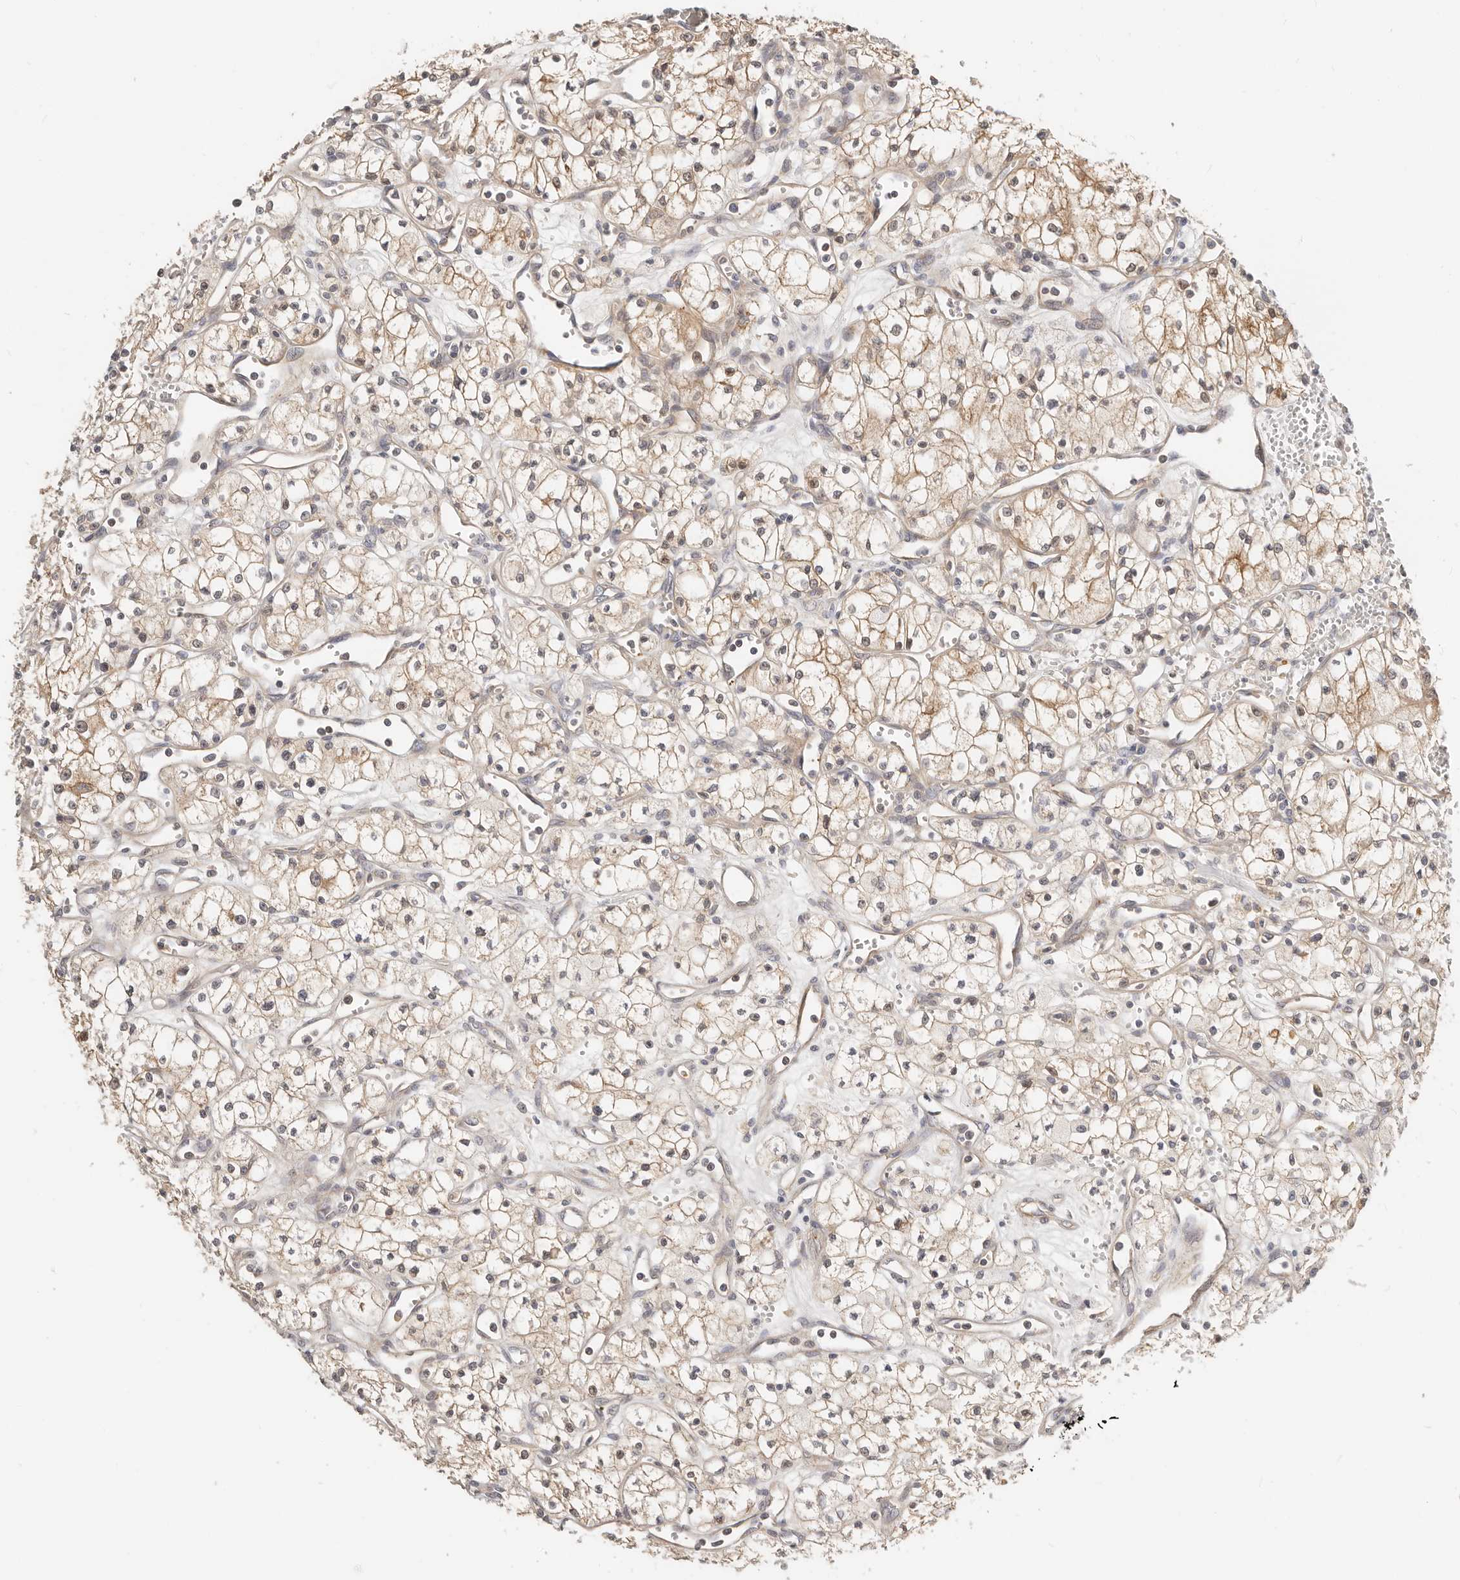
{"staining": {"intensity": "weak", "quantity": ">75%", "location": "cytoplasmic/membranous"}, "tissue": "renal cancer", "cell_type": "Tumor cells", "image_type": "cancer", "snomed": [{"axis": "morphology", "description": "Adenocarcinoma, NOS"}, {"axis": "topography", "description": "Kidney"}], "caption": "IHC micrograph of neoplastic tissue: renal cancer stained using immunohistochemistry (IHC) shows low levels of weak protein expression localized specifically in the cytoplasmic/membranous of tumor cells, appearing as a cytoplasmic/membranous brown color.", "gene": "ZRANB1", "patient": {"sex": "male", "age": 59}}